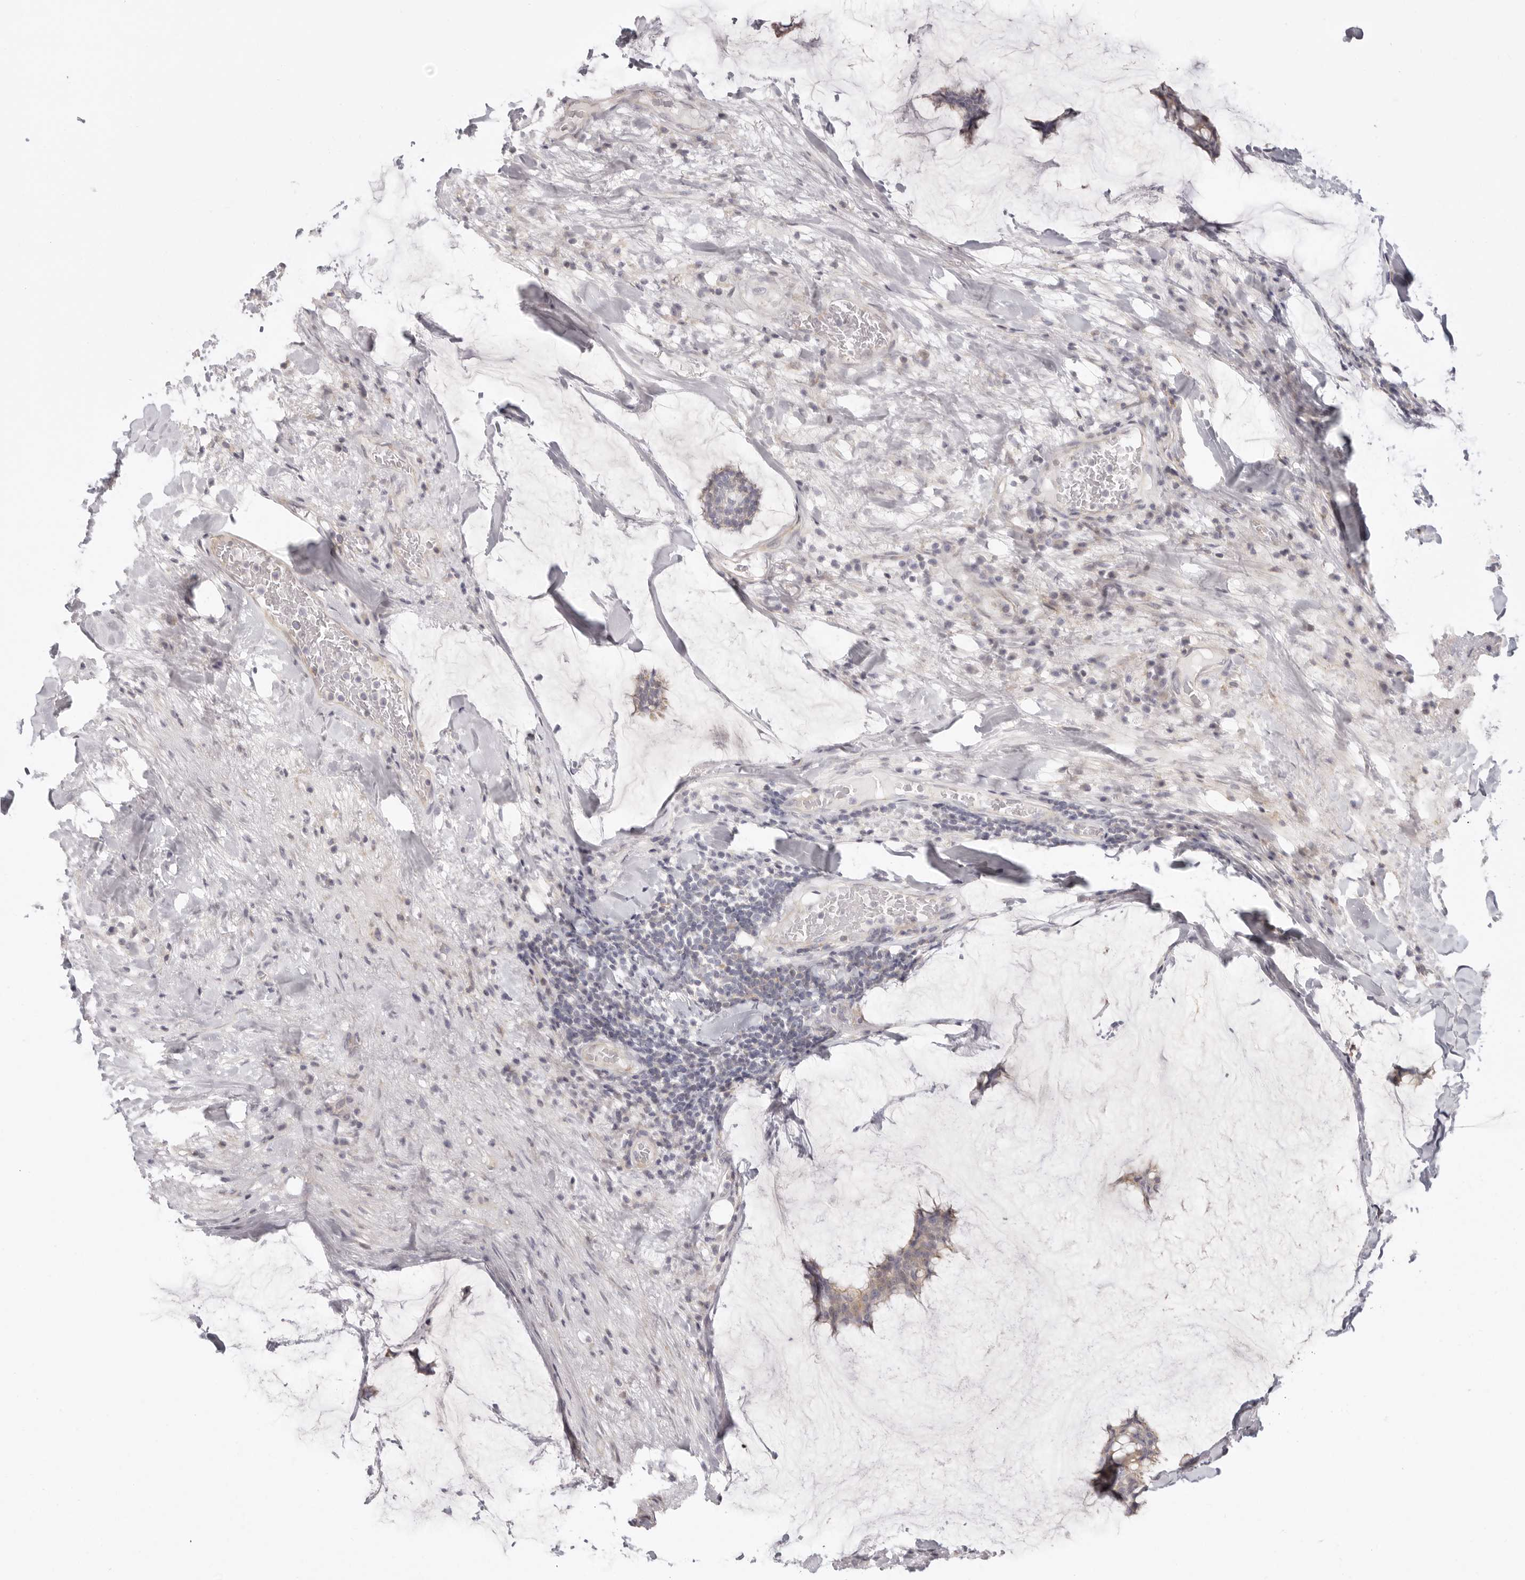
{"staining": {"intensity": "weak", "quantity": "25%-75%", "location": "cytoplasmic/membranous"}, "tissue": "breast cancer", "cell_type": "Tumor cells", "image_type": "cancer", "snomed": [{"axis": "morphology", "description": "Duct carcinoma"}, {"axis": "topography", "description": "Breast"}], "caption": "There is low levels of weak cytoplasmic/membranous positivity in tumor cells of breast invasive ductal carcinoma, as demonstrated by immunohistochemical staining (brown color).", "gene": "RXFP1", "patient": {"sex": "female", "age": 93}}